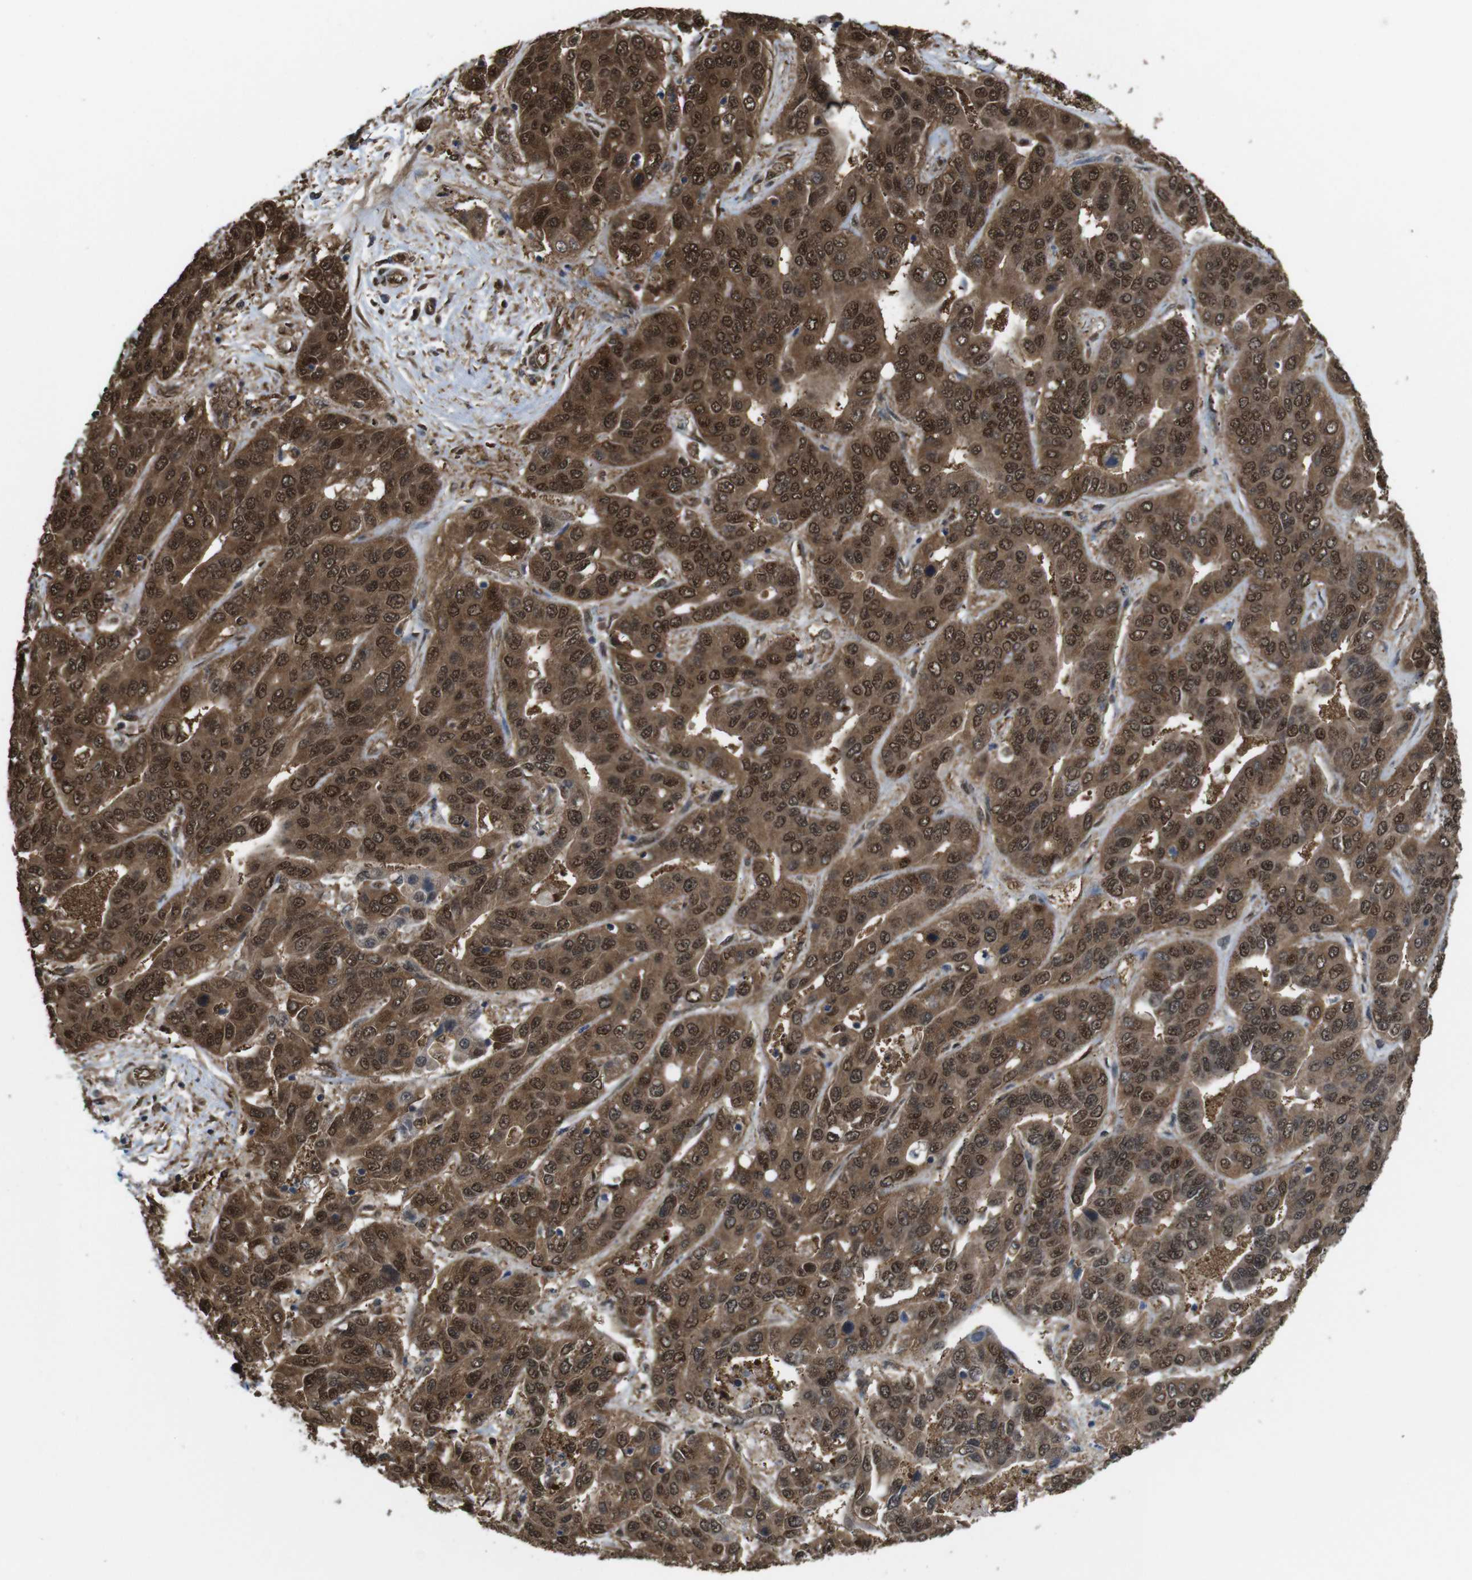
{"staining": {"intensity": "strong", "quantity": ">75%", "location": "cytoplasmic/membranous,nuclear"}, "tissue": "liver cancer", "cell_type": "Tumor cells", "image_type": "cancer", "snomed": [{"axis": "morphology", "description": "Cholangiocarcinoma"}, {"axis": "topography", "description": "Liver"}], "caption": "This is a micrograph of immunohistochemistry (IHC) staining of cholangiocarcinoma (liver), which shows strong expression in the cytoplasmic/membranous and nuclear of tumor cells.", "gene": "YWHAG", "patient": {"sex": "female", "age": 52}}